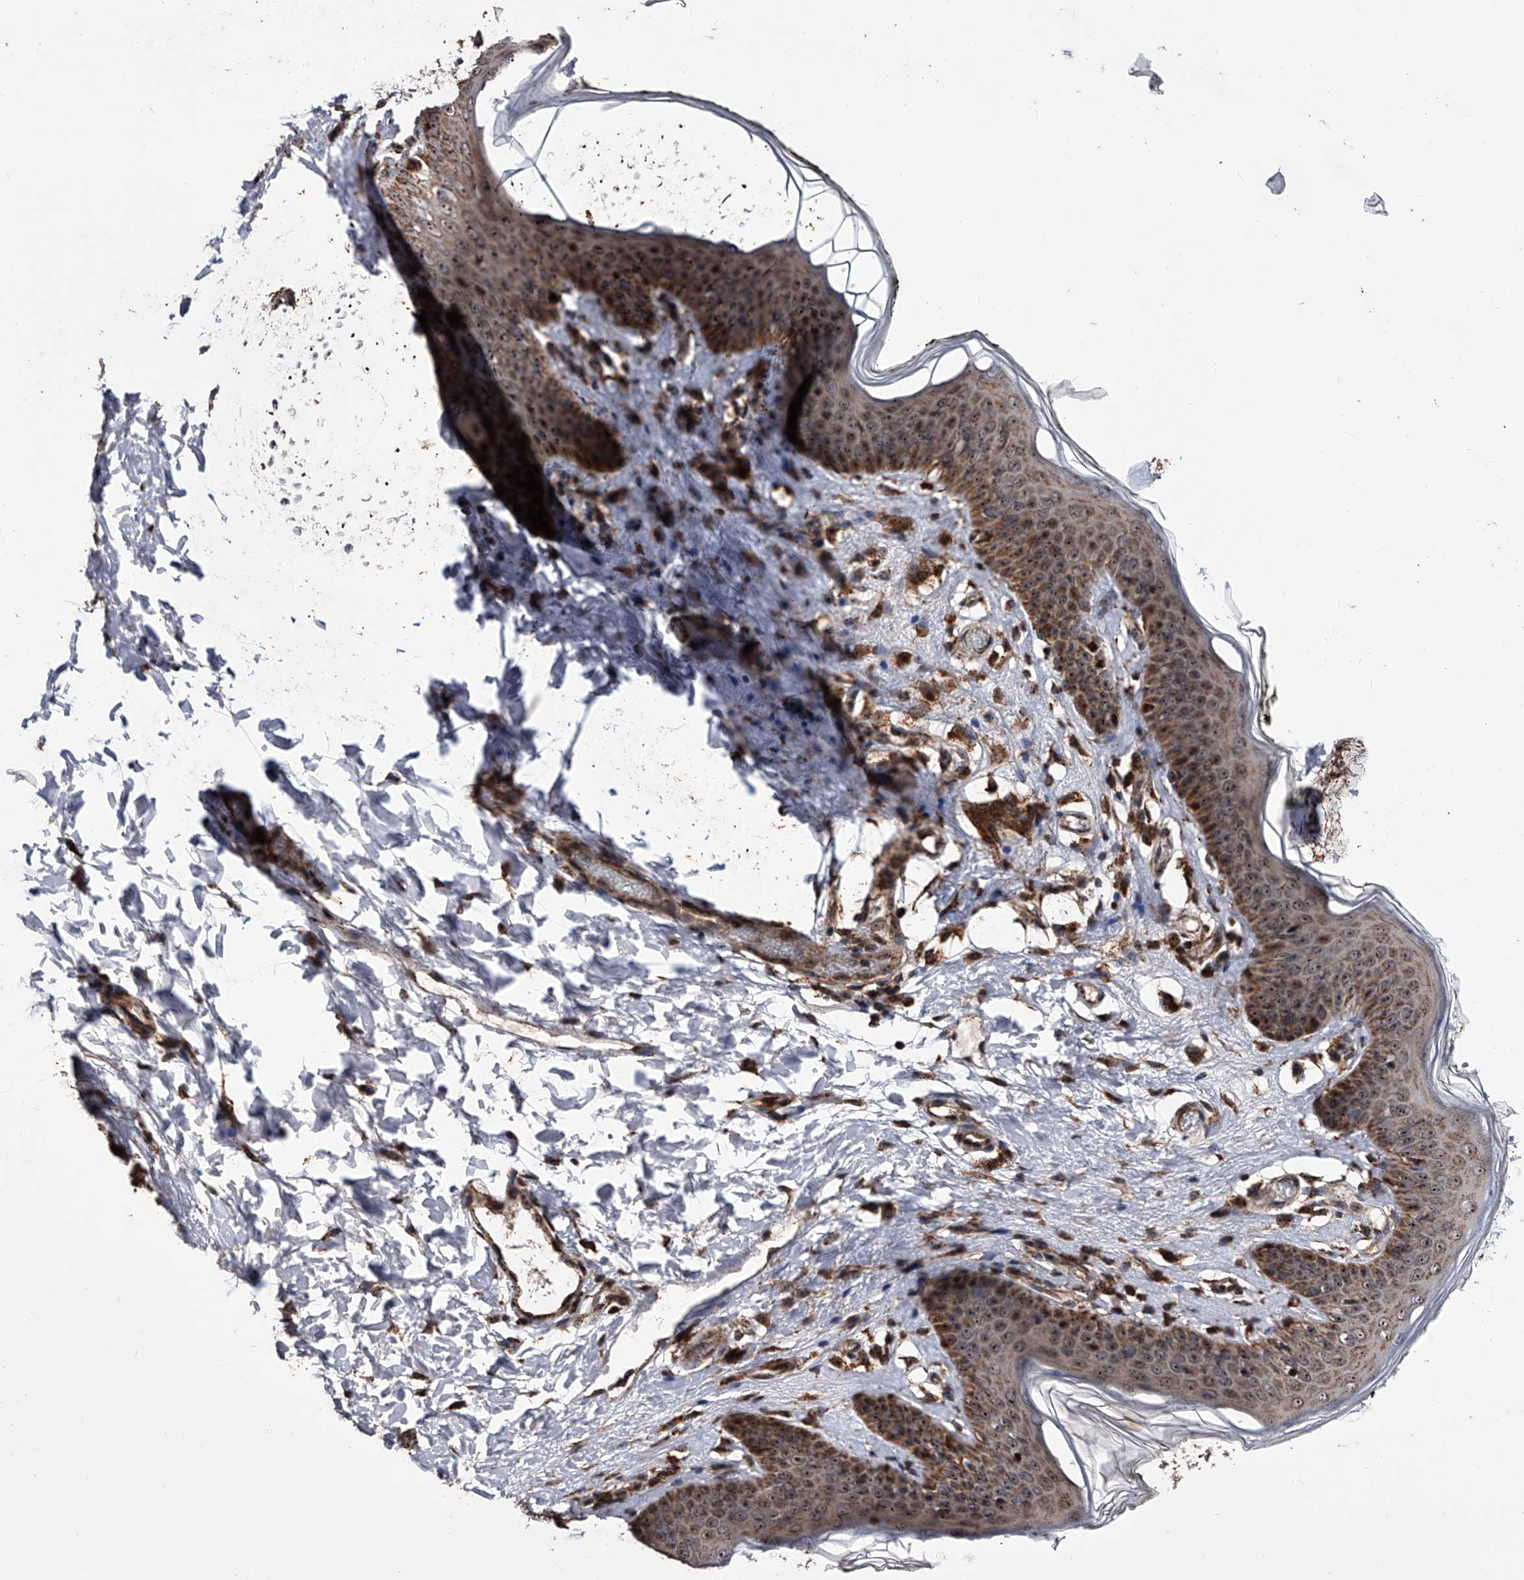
{"staining": {"intensity": "strong", "quantity": ">75%", "location": "cytoplasmic/membranous,nuclear"}, "tissue": "skin", "cell_type": "Epidermal cells", "image_type": "normal", "snomed": [{"axis": "morphology", "description": "Normal tissue, NOS"}, {"axis": "morphology", "description": "Inflammation, NOS"}, {"axis": "topography", "description": "Vulva"}], "caption": "Human skin stained for a protein (brown) exhibits strong cytoplasmic/membranous,nuclear positive staining in about >75% of epidermal cells.", "gene": "SMPDL3A", "patient": {"sex": "female", "age": 84}}